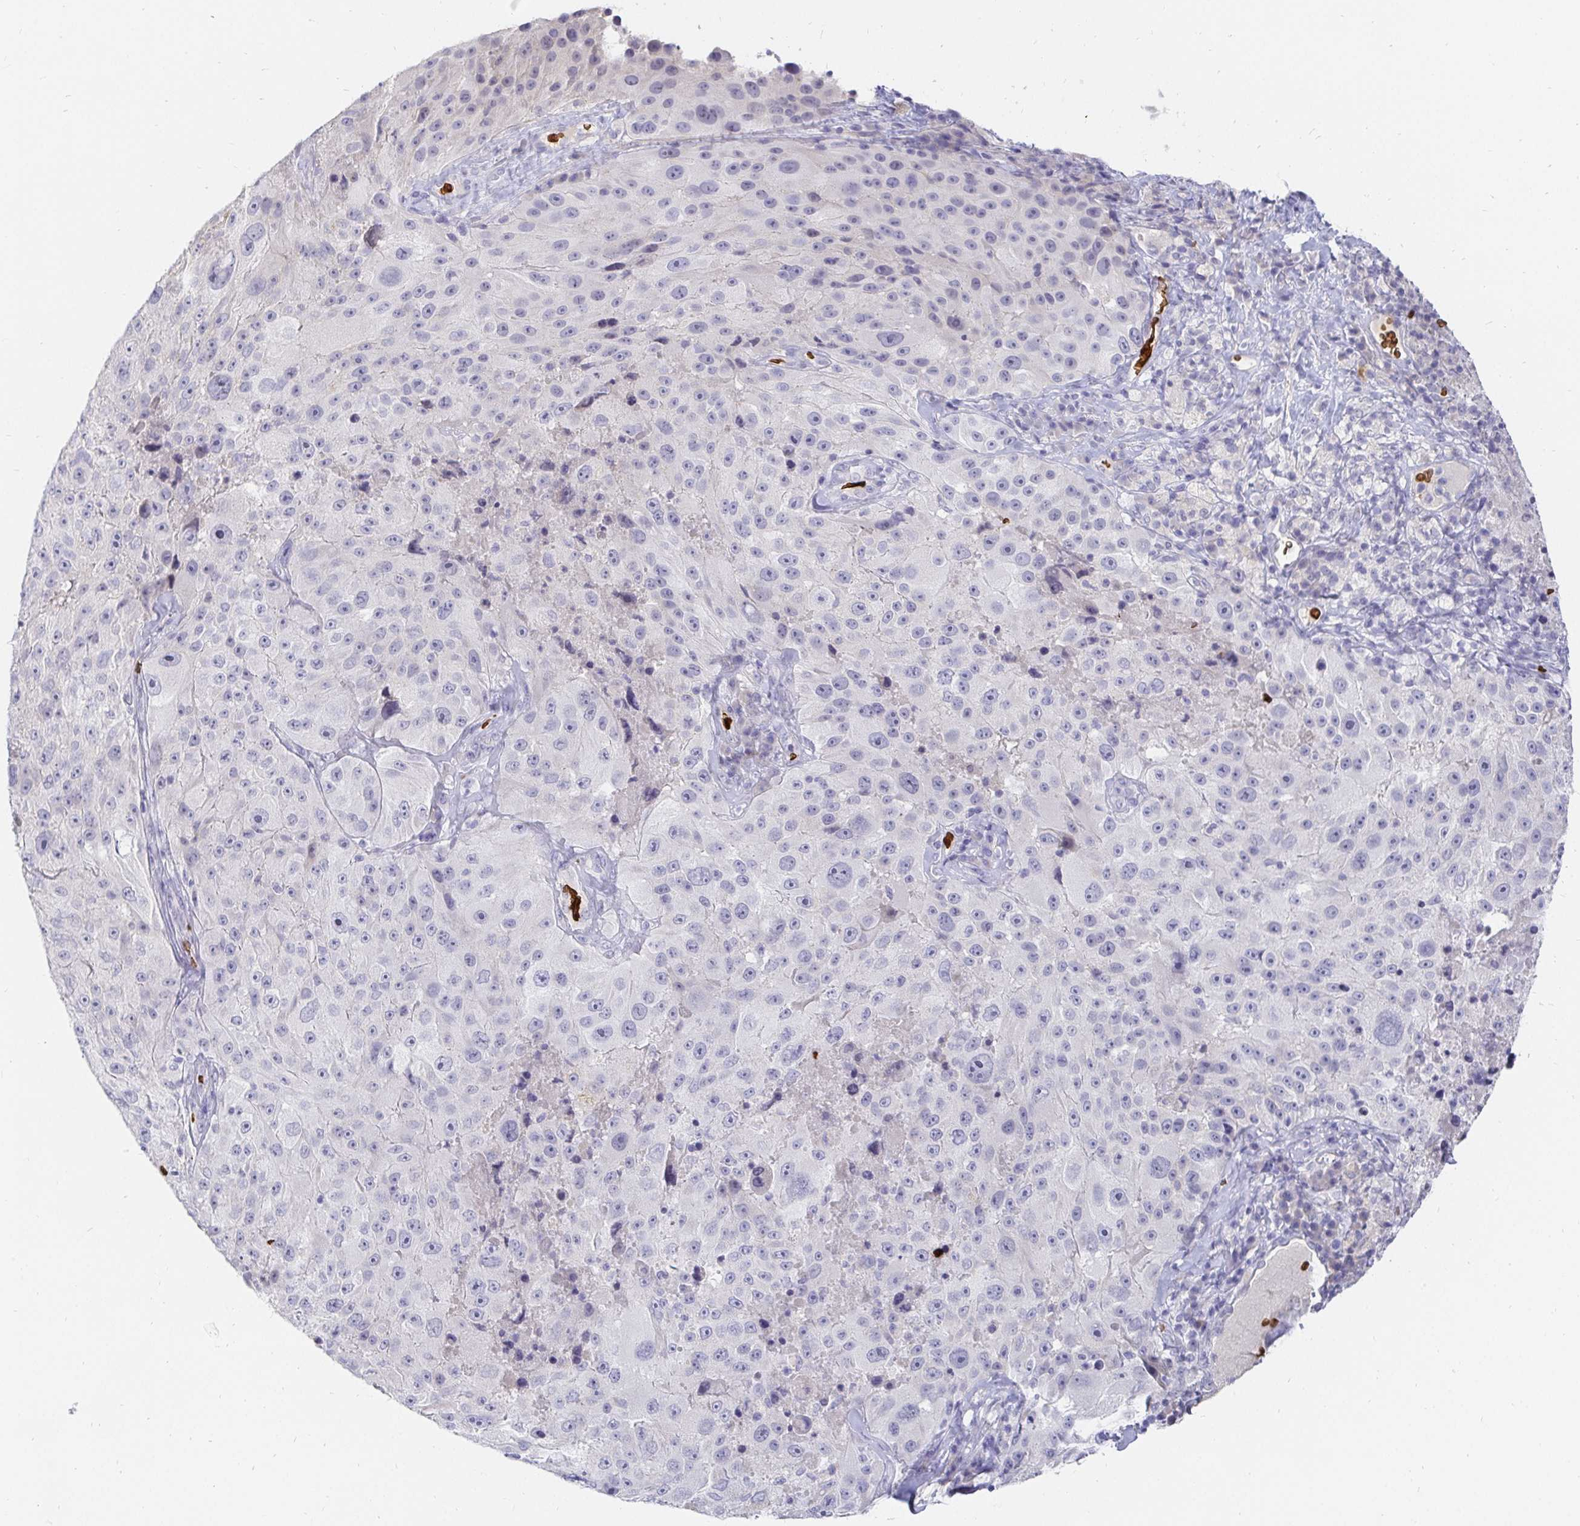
{"staining": {"intensity": "negative", "quantity": "none", "location": "none"}, "tissue": "melanoma", "cell_type": "Tumor cells", "image_type": "cancer", "snomed": [{"axis": "morphology", "description": "Malignant melanoma, Metastatic site"}, {"axis": "topography", "description": "Lymph node"}], "caption": "A high-resolution image shows immunohistochemistry staining of melanoma, which shows no significant expression in tumor cells.", "gene": "FGF21", "patient": {"sex": "male", "age": 62}}